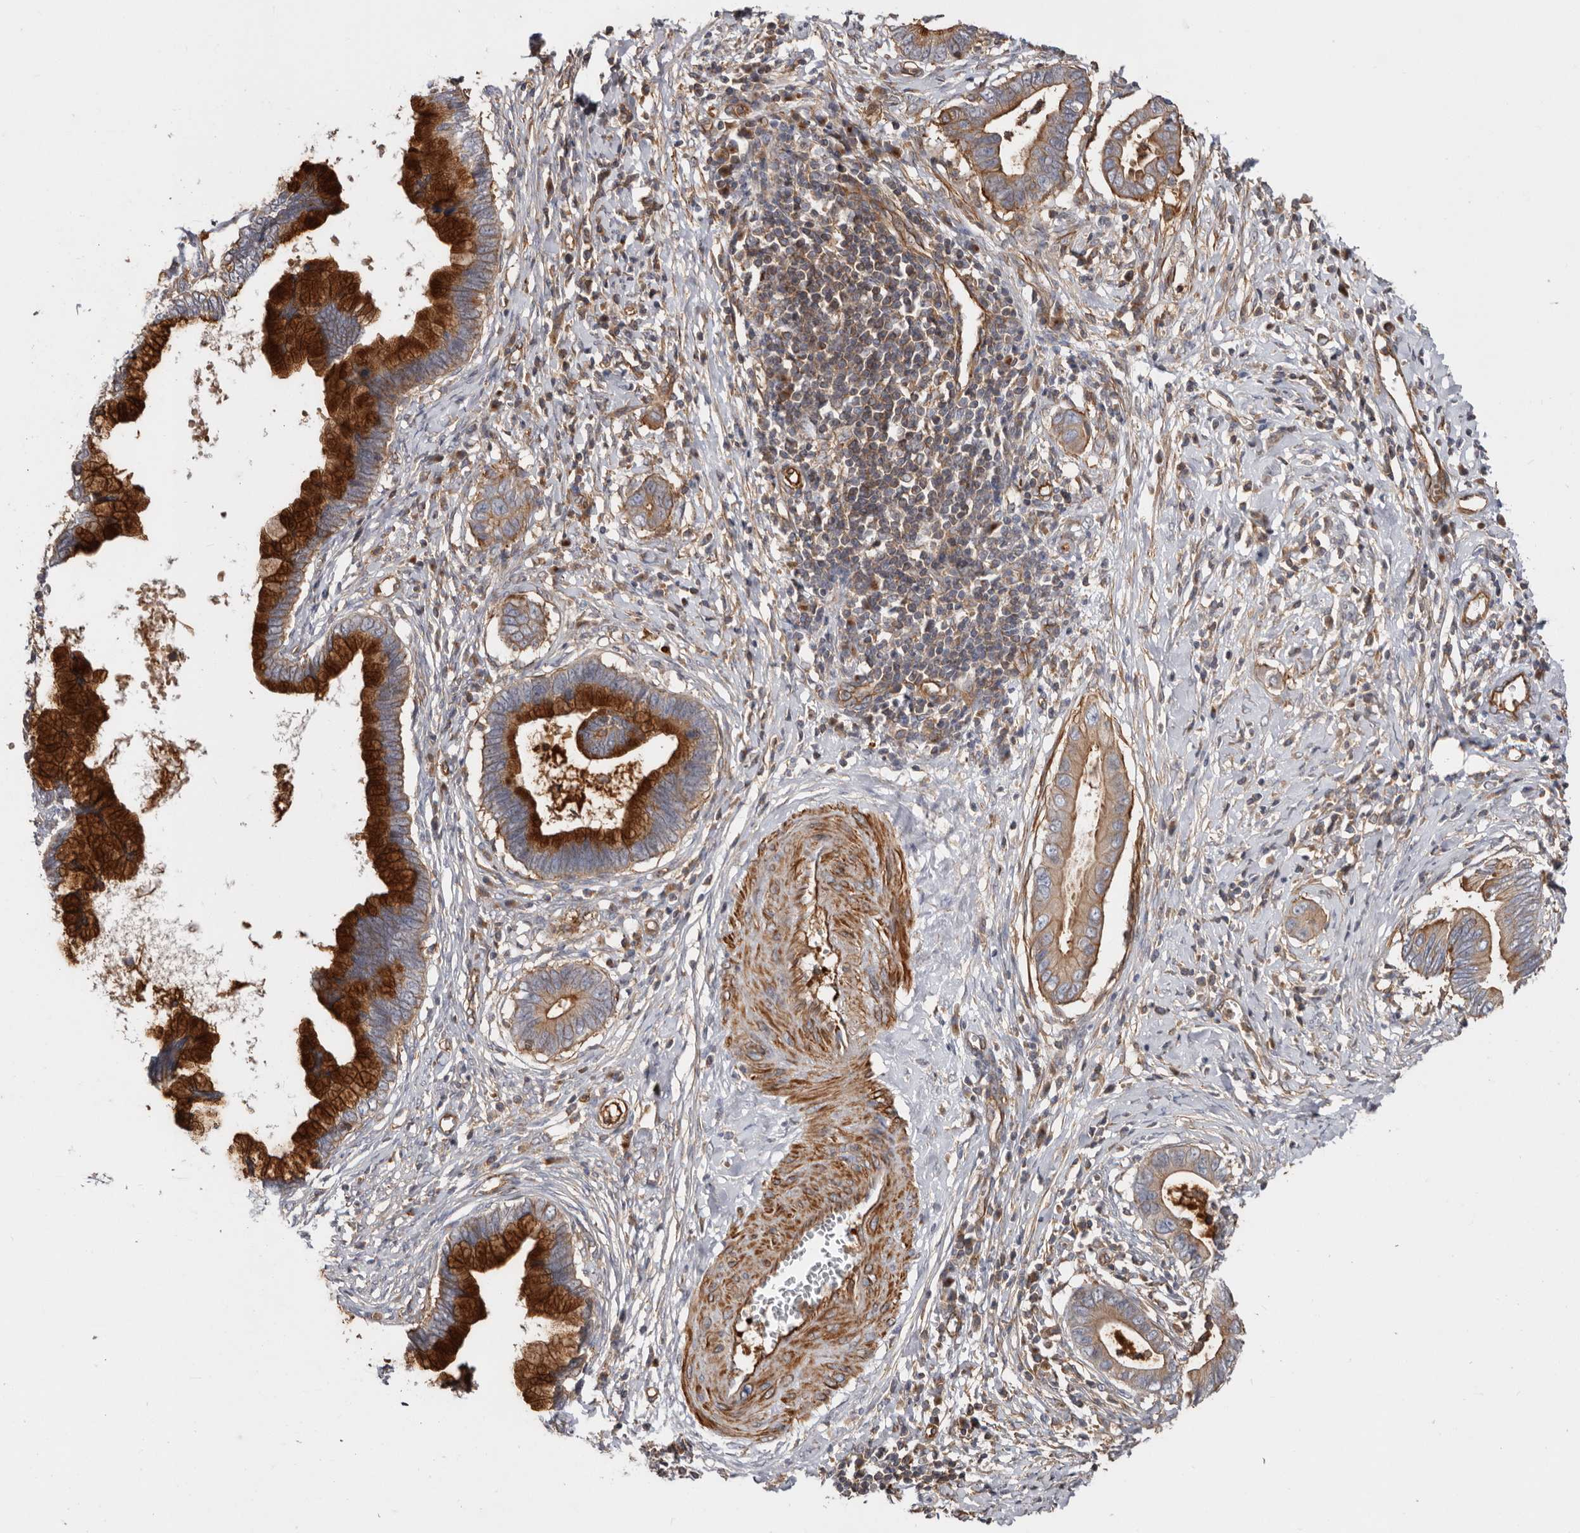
{"staining": {"intensity": "strong", "quantity": ">75%", "location": "cytoplasmic/membranous"}, "tissue": "cervical cancer", "cell_type": "Tumor cells", "image_type": "cancer", "snomed": [{"axis": "morphology", "description": "Adenocarcinoma, NOS"}, {"axis": "topography", "description": "Cervix"}], "caption": "Cervical cancer (adenocarcinoma) tissue displays strong cytoplasmic/membranous expression in about >75% of tumor cells, visualized by immunohistochemistry. Nuclei are stained in blue.", "gene": "TMC7", "patient": {"sex": "female", "age": 44}}